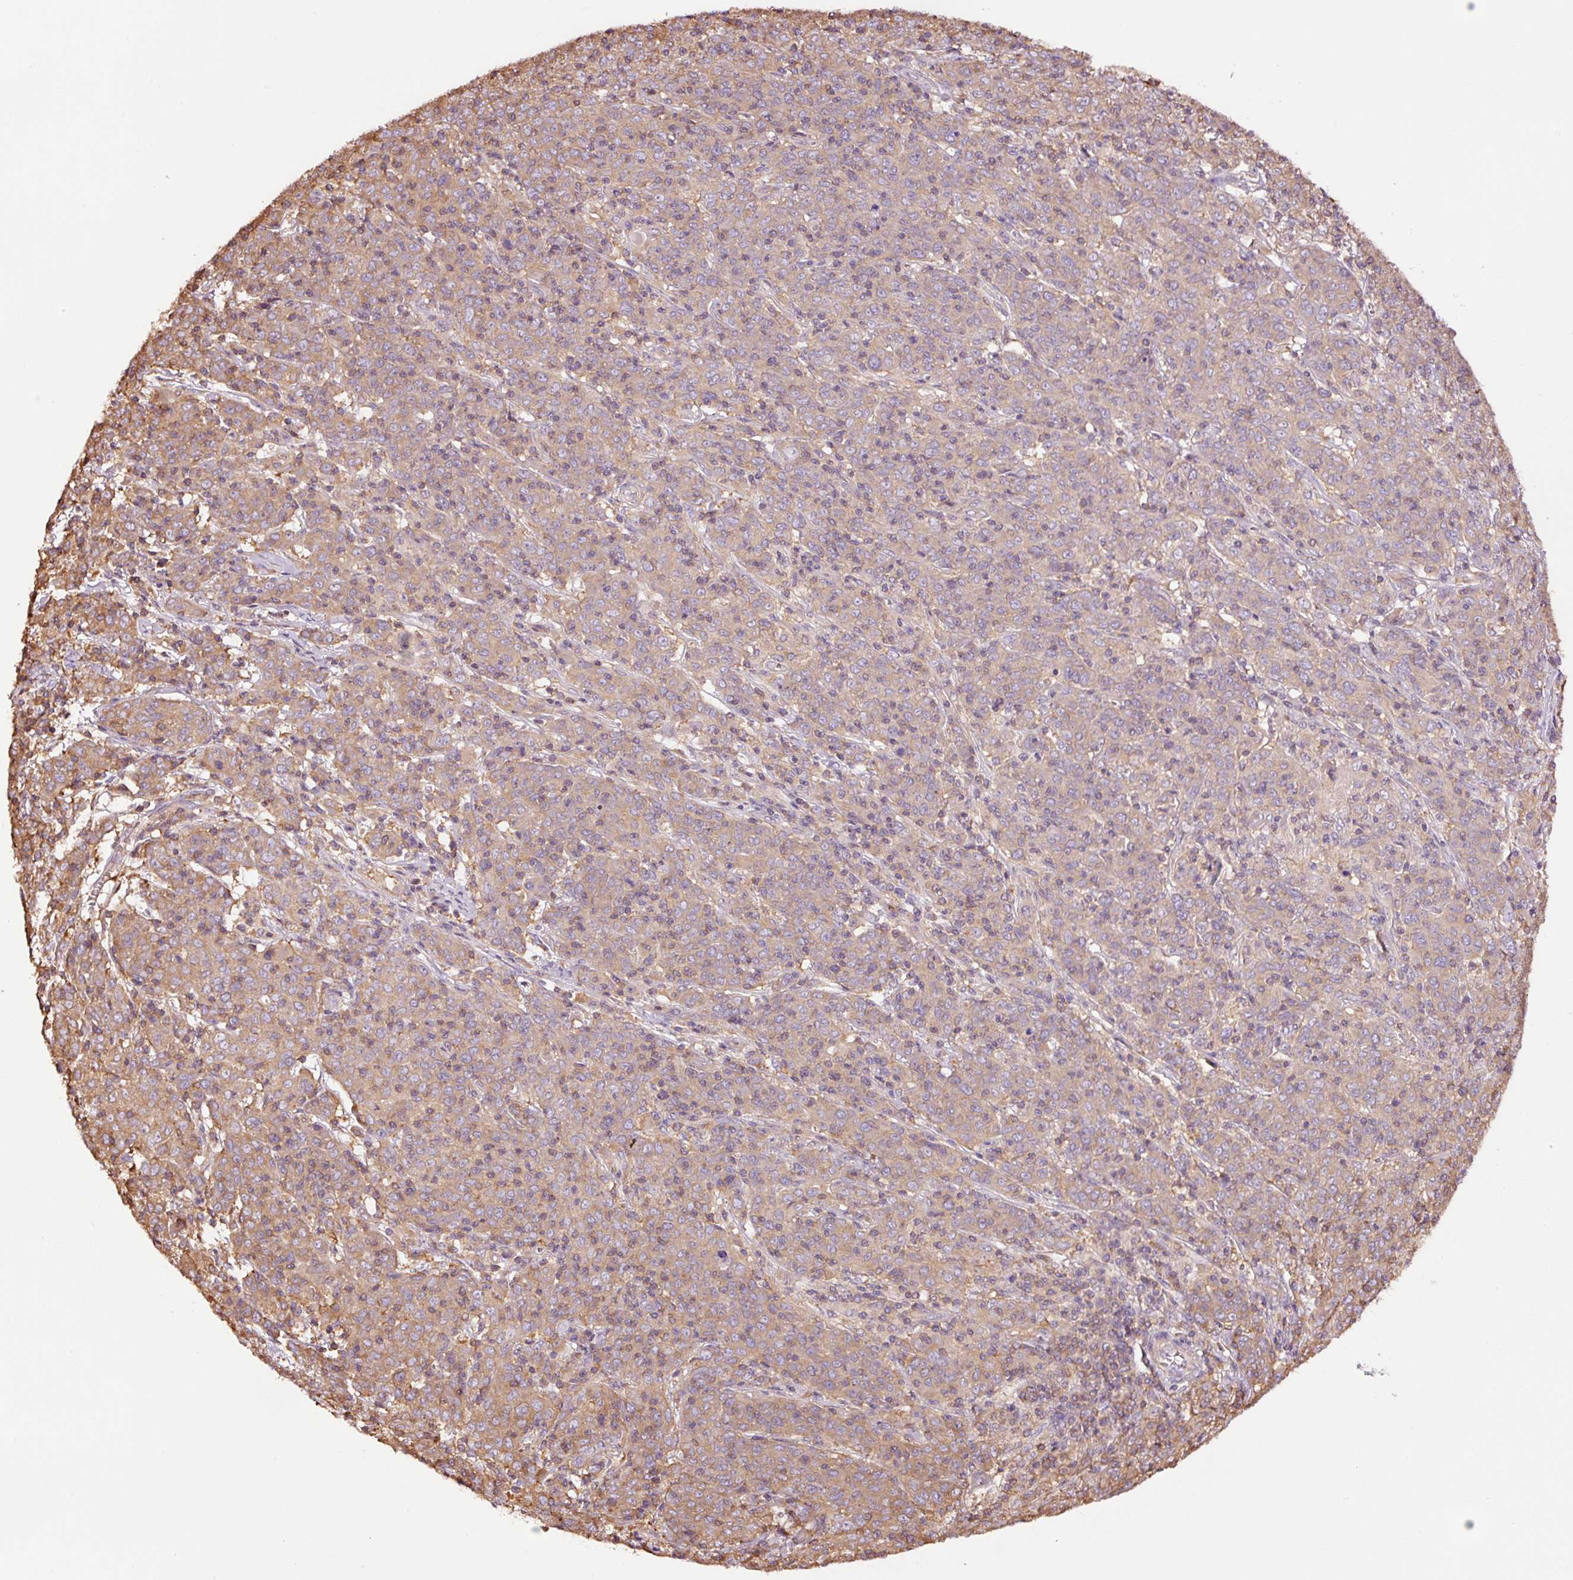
{"staining": {"intensity": "moderate", "quantity": ">75%", "location": "cytoplasmic/membranous"}, "tissue": "cervical cancer", "cell_type": "Tumor cells", "image_type": "cancer", "snomed": [{"axis": "morphology", "description": "Squamous cell carcinoma, NOS"}, {"axis": "topography", "description": "Cervix"}], "caption": "Cervical cancer (squamous cell carcinoma) stained for a protein demonstrates moderate cytoplasmic/membranous positivity in tumor cells. (DAB = brown stain, brightfield microscopy at high magnification).", "gene": "METAP1", "patient": {"sex": "female", "age": 67}}